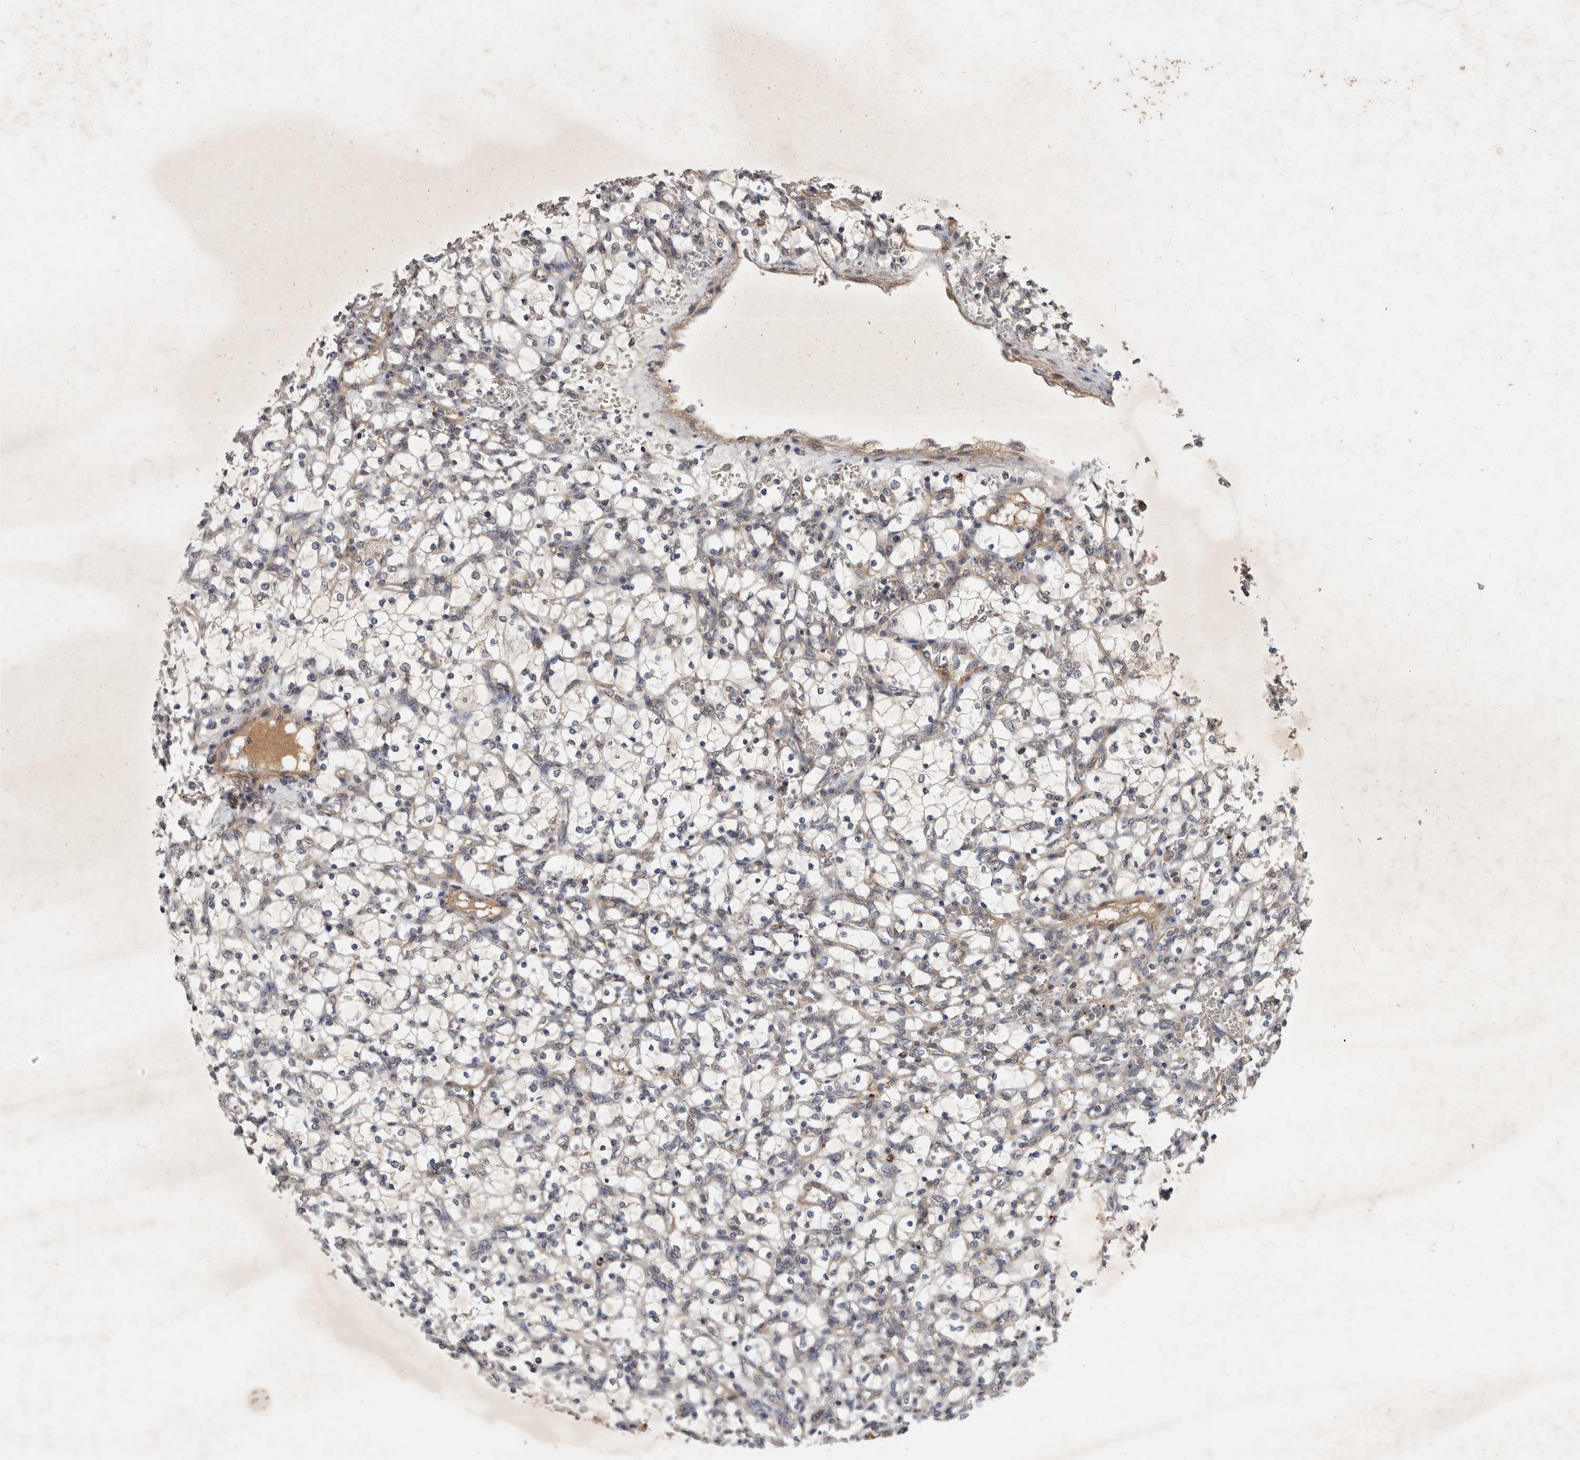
{"staining": {"intensity": "negative", "quantity": "none", "location": "none"}, "tissue": "renal cancer", "cell_type": "Tumor cells", "image_type": "cancer", "snomed": [{"axis": "morphology", "description": "Adenocarcinoma, NOS"}, {"axis": "topography", "description": "Kidney"}], "caption": "Immunohistochemistry (IHC) of human renal adenocarcinoma exhibits no expression in tumor cells.", "gene": "DNAJC28", "patient": {"sex": "female", "age": 69}}